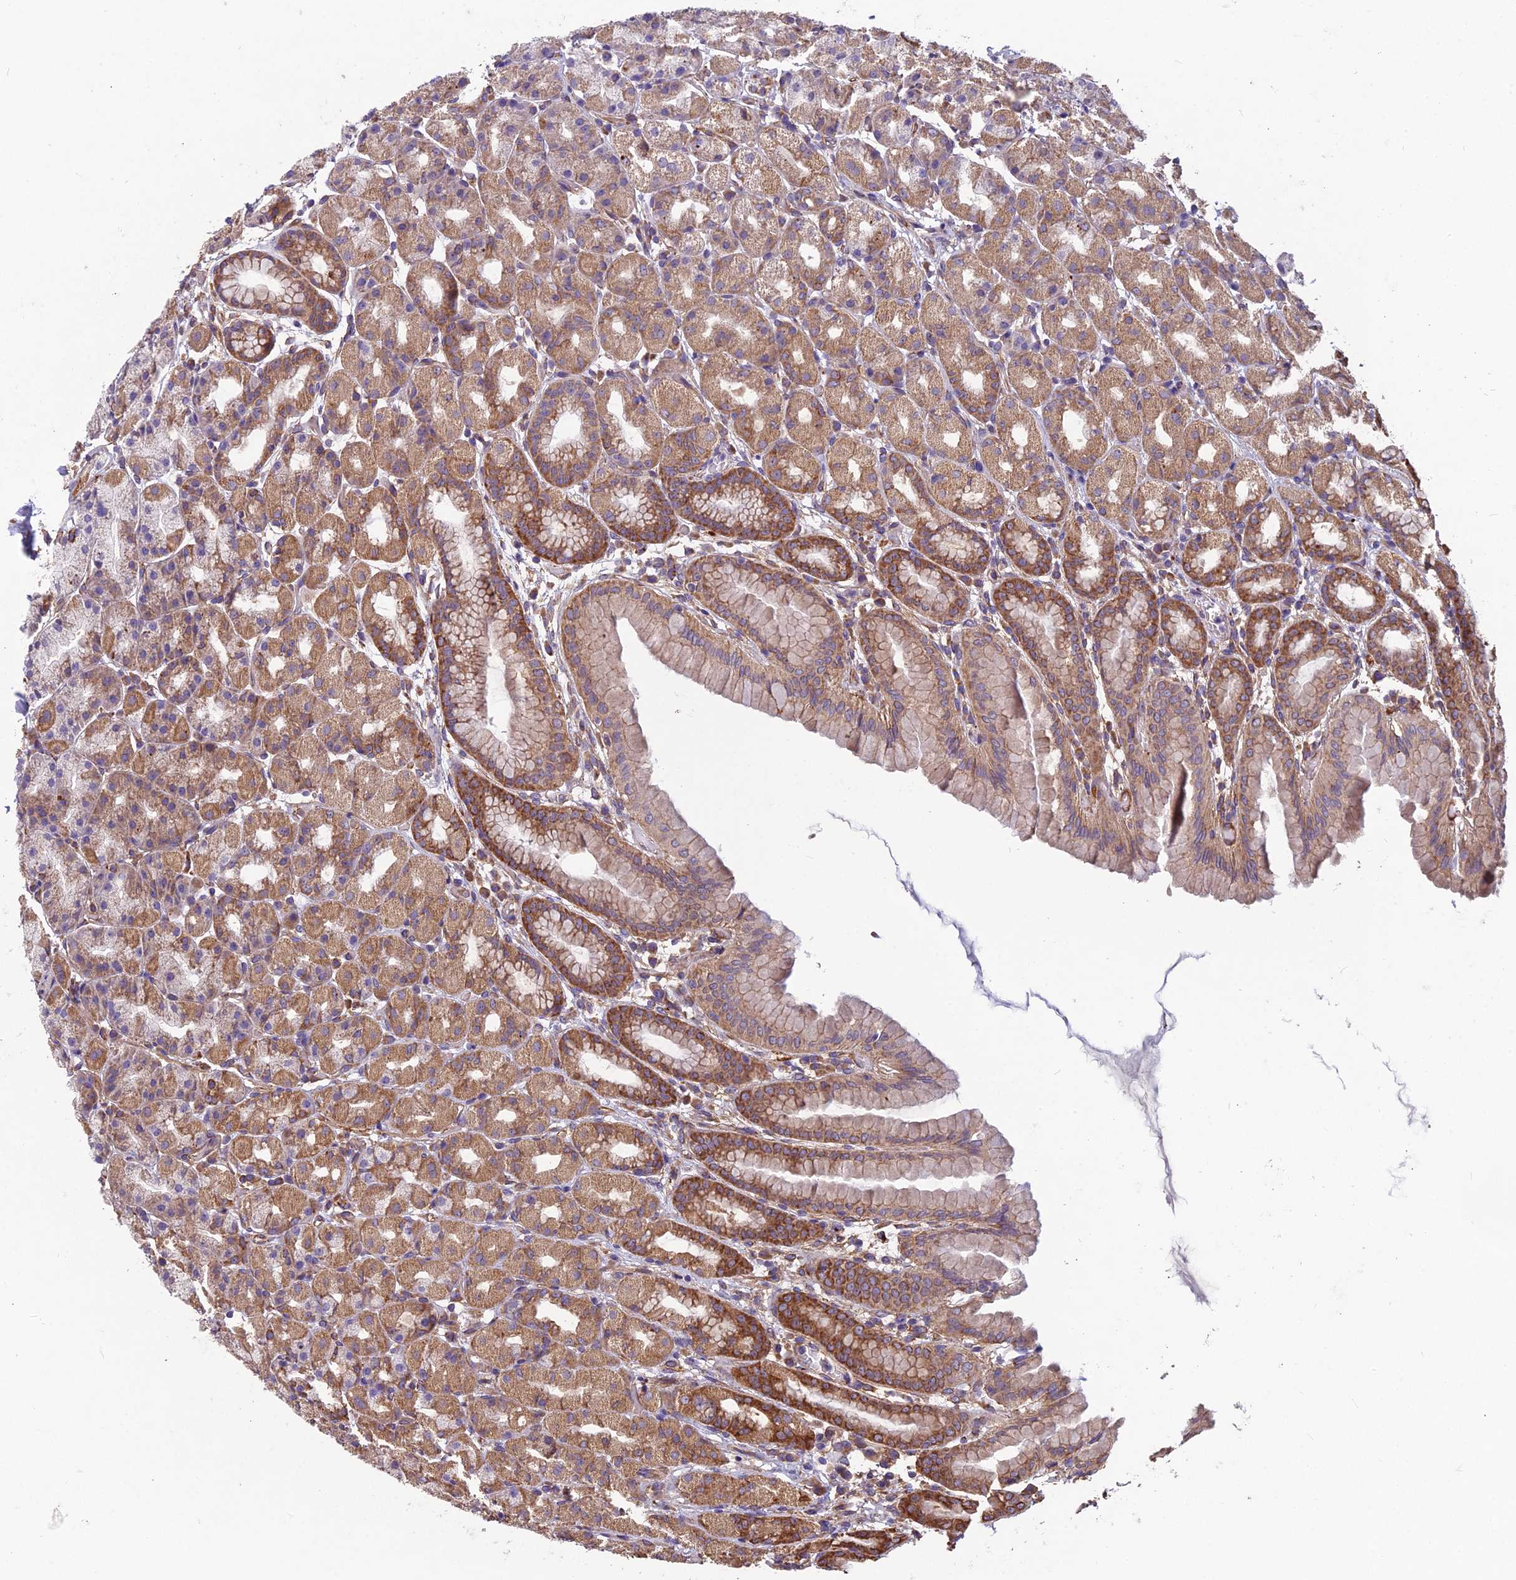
{"staining": {"intensity": "moderate", "quantity": "25%-75%", "location": "cytoplasmic/membranous"}, "tissue": "stomach", "cell_type": "Glandular cells", "image_type": "normal", "snomed": [{"axis": "morphology", "description": "Normal tissue, NOS"}, {"axis": "topography", "description": "Stomach, upper"}], "caption": "A high-resolution micrograph shows immunohistochemistry staining of unremarkable stomach, which reveals moderate cytoplasmic/membranous staining in about 25%-75% of glandular cells.", "gene": "SPDL1", "patient": {"sex": "male", "age": 68}}